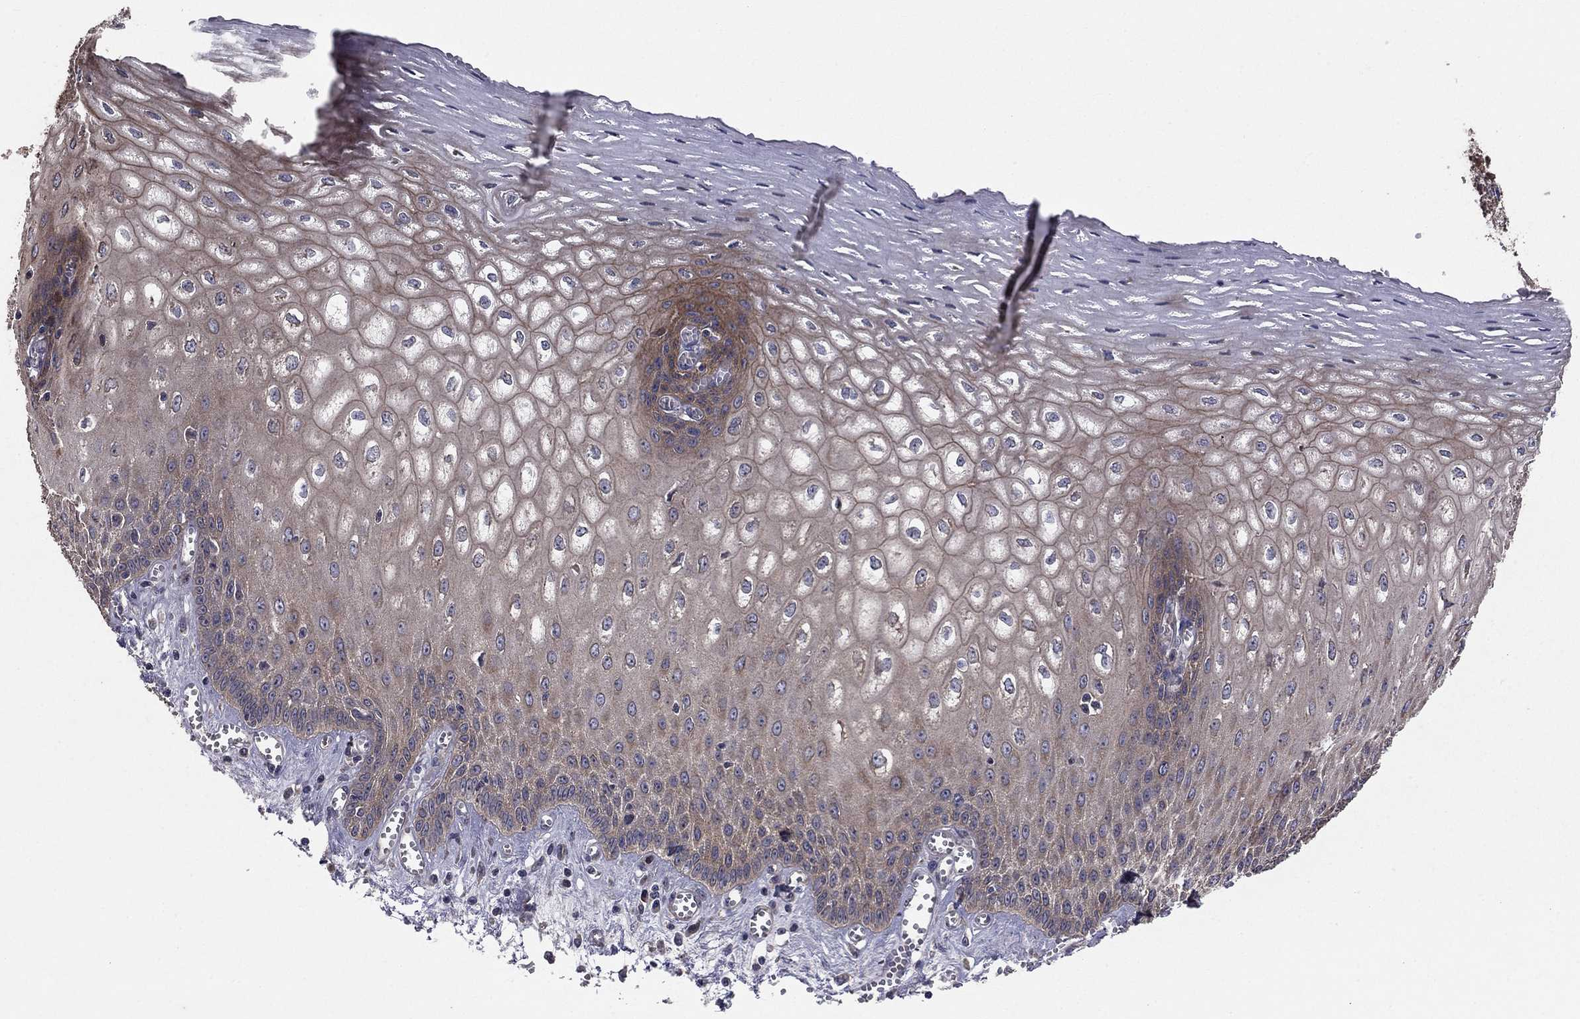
{"staining": {"intensity": "weak", "quantity": "25%-75%", "location": "cytoplasmic/membranous"}, "tissue": "esophagus", "cell_type": "Squamous epithelial cells", "image_type": "normal", "snomed": [{"axis": "morphology", "description": "Normal tissue, NOS"}, {"axis": "topography", "description": "Esophagus"}], "caption": "Immunohistochemistry image of normal esophagus stained for a protein (brown), which demonstrates low levels of weak cytoplasmic/membranous positivity in approximately 25%-75% of squamous epithelial cells.", "gene": "BABAM2", "patient": {"sex": "male", "age": 58}}